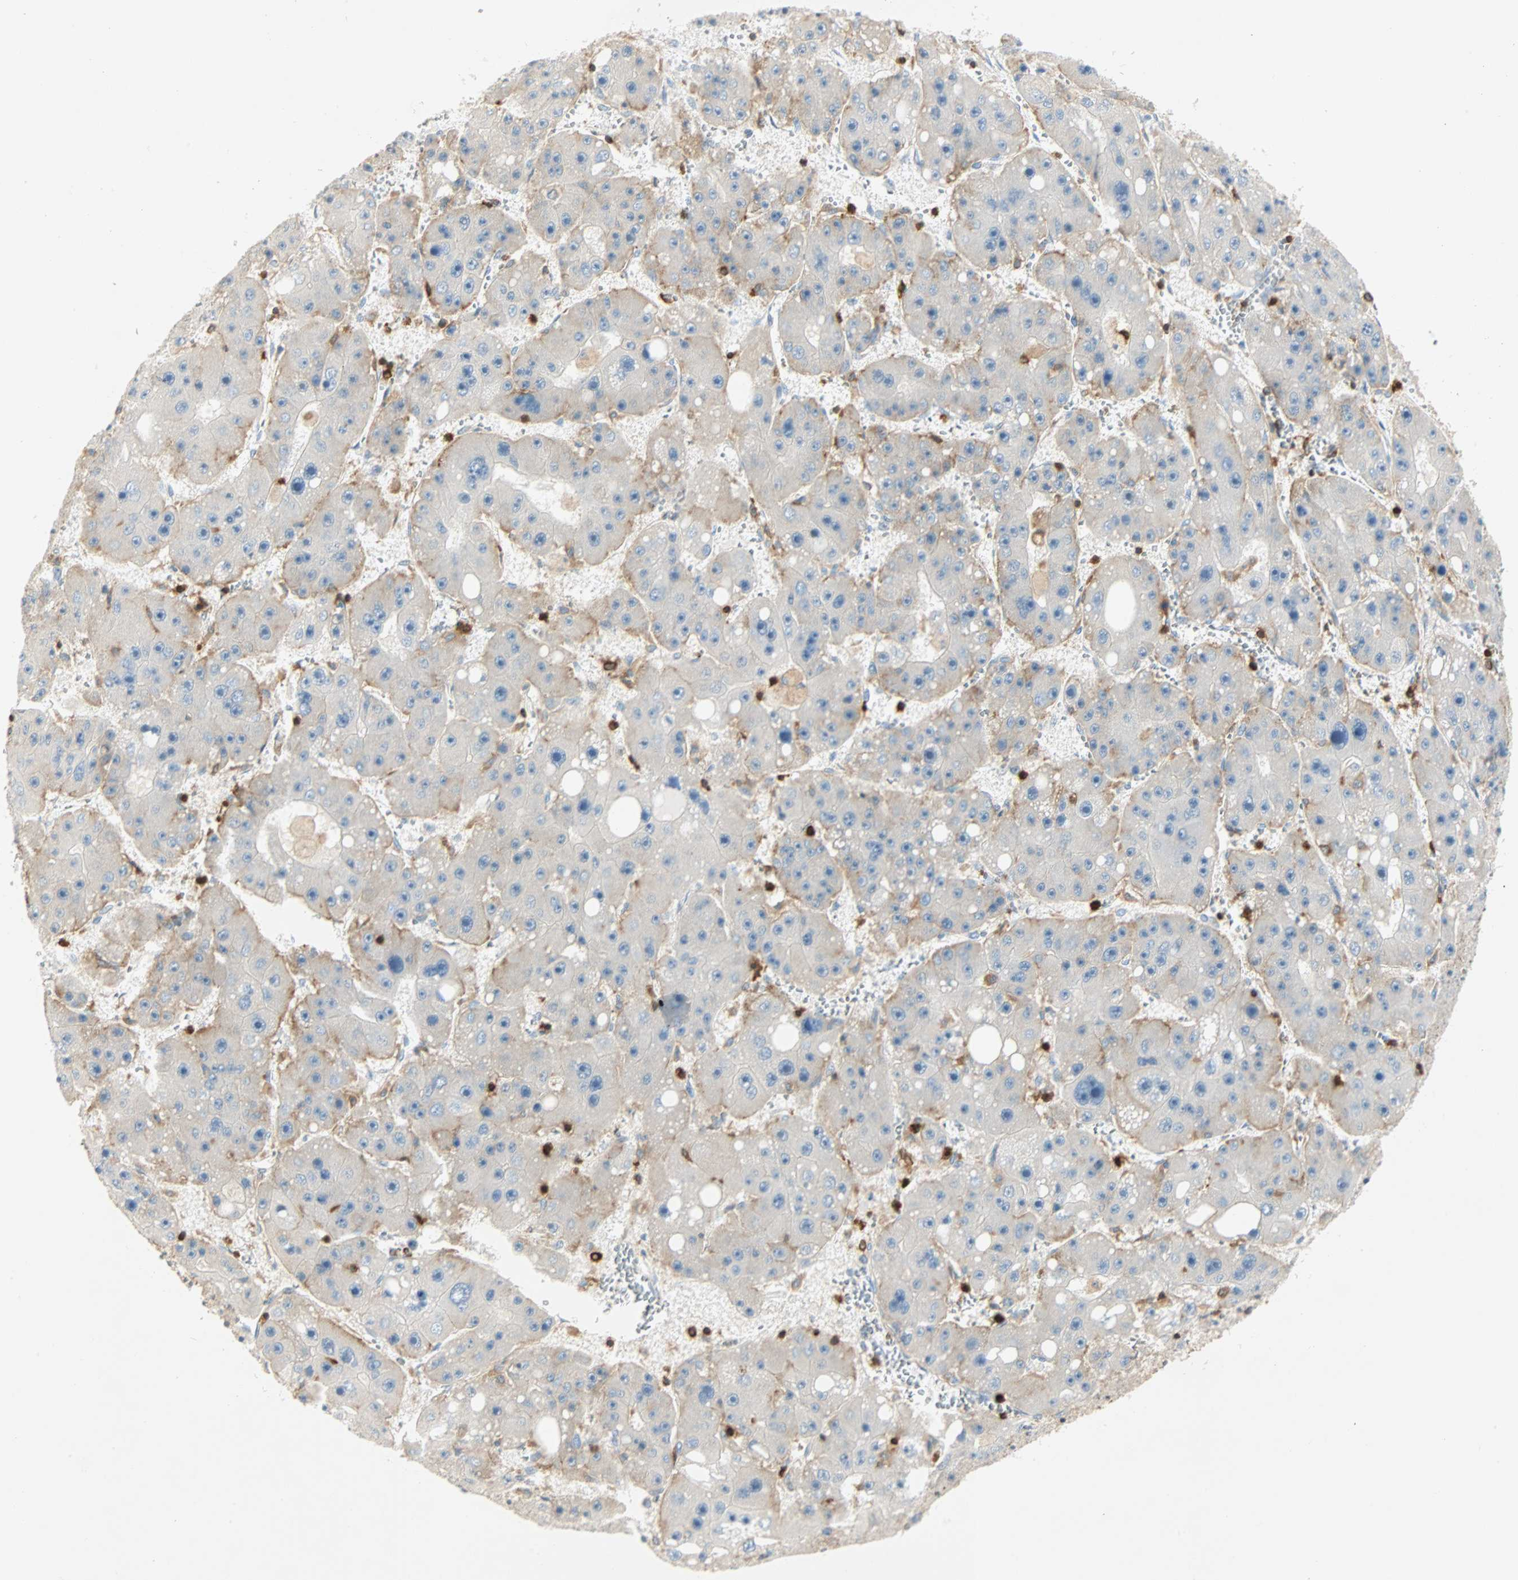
{"staining": {"intensity": "weak", "quantity": "<25%", "location": "cytoplasmic/membranous"}, "tissue": "liver cancer", "cell_type": "Tumor cells", "image_type": "cancer", "snomed": [{"axis": "morphology", "description": "Carcinoma, Hepatocellular, NOS"}, {"axis": "topography", "description": "Liver"}], "caption": "This micrograph is of liver cancer (hepatocellular carcinoma) stained with immunohistochemistry to label a protein in brown with the nuclei are counter-stained blue. There is no expression in tumor cells. (Stains: DAB immunohistochemistry (IHC) with hematoxylin counter stain, Microscopy: brightfield microscopy at high magnification).", "gene": "FMNL1", "patient": {"sex": "female", "age": 61}}